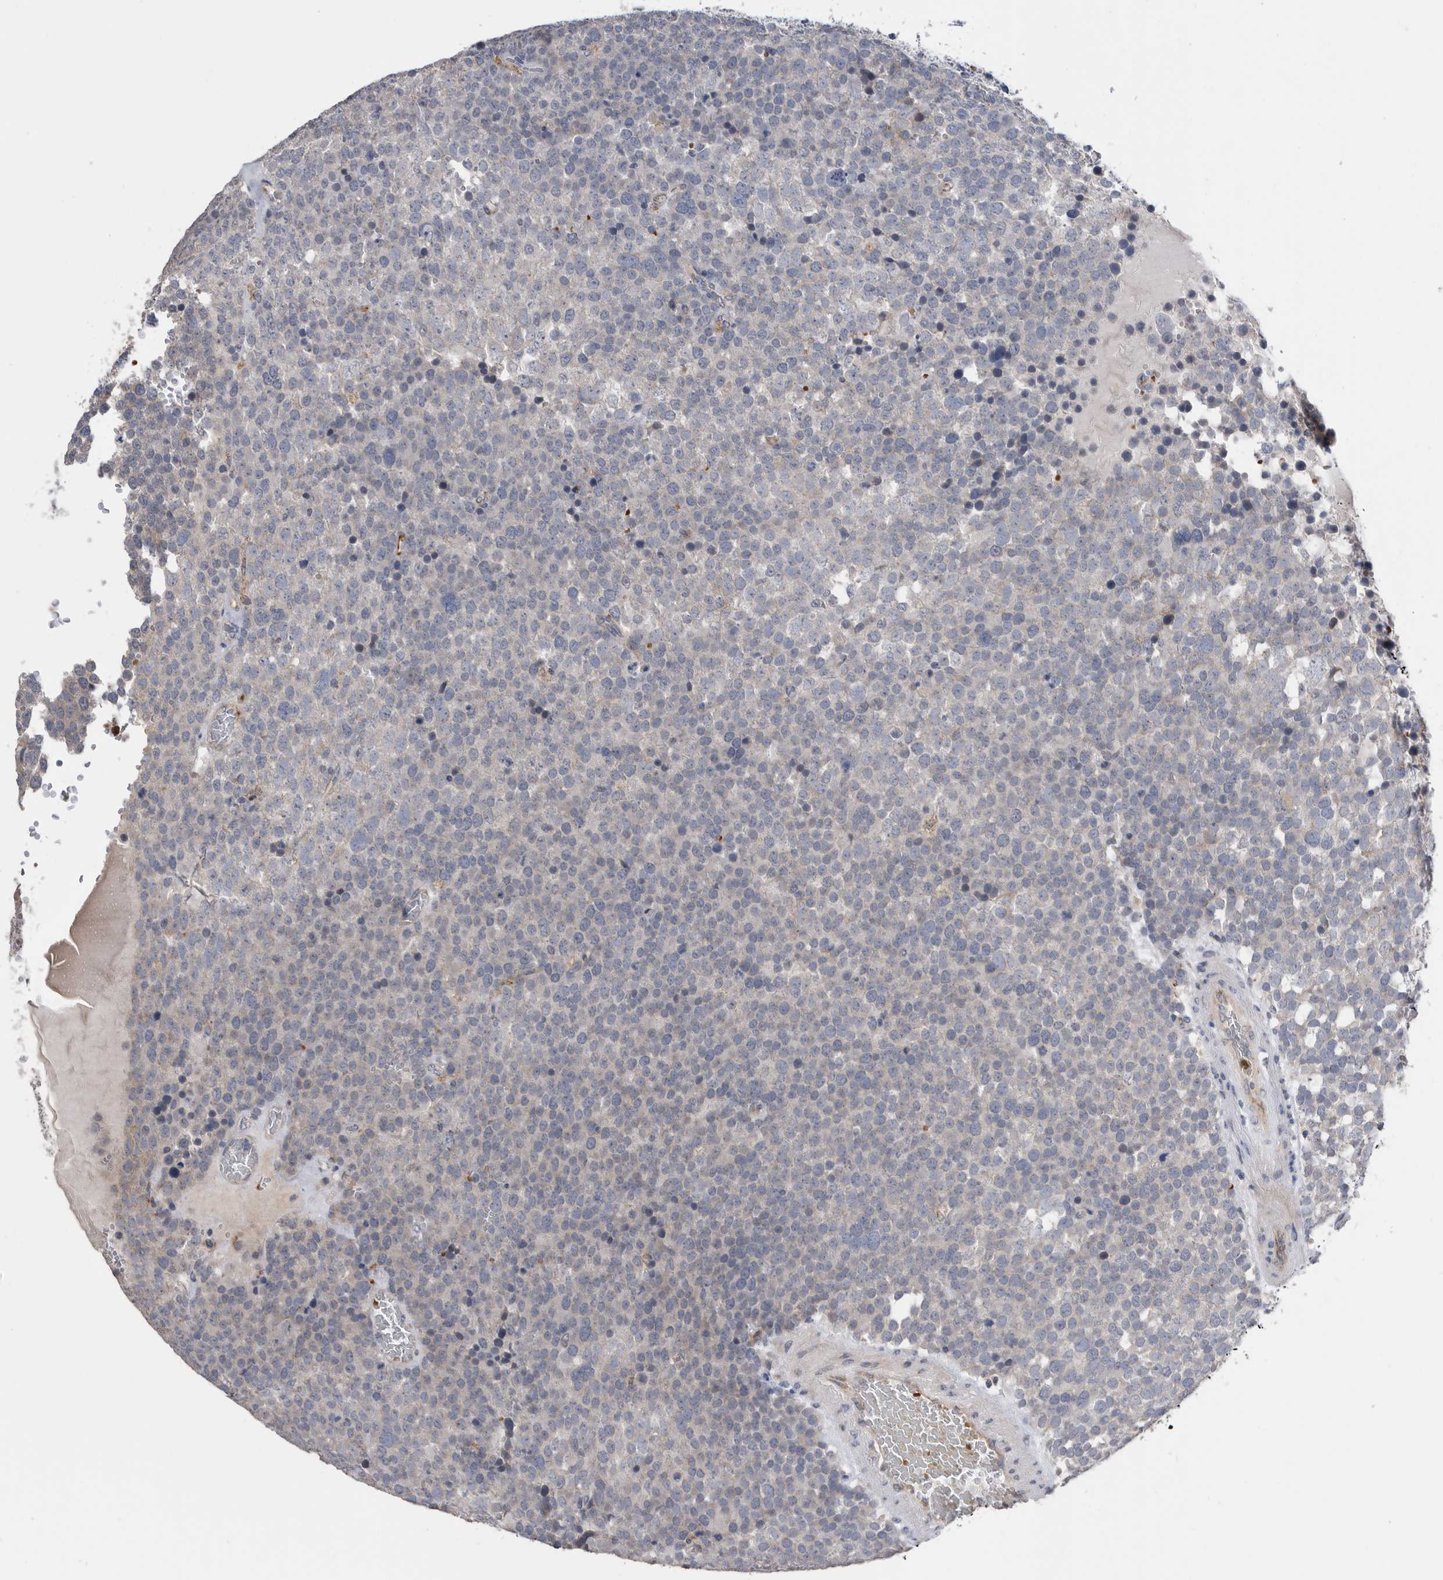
{"staining": {"intensity": "negative", "quantity": "none", "location": "none"}, "tissue": "testis cancer", "cell_type": "Tumor cells", "image_type": "cancer", "snomed": [{"axis": "morphology", "description": "Seminoma, NOS"}, {"axis": "topography", "description": "Testis"}], "caption": "A histopathology image of human testis cancer (seminoma) is negative for staining in tumor cells.", "gene": "CRISPLD2", "patient": {"sex": "male", "age": 71}}